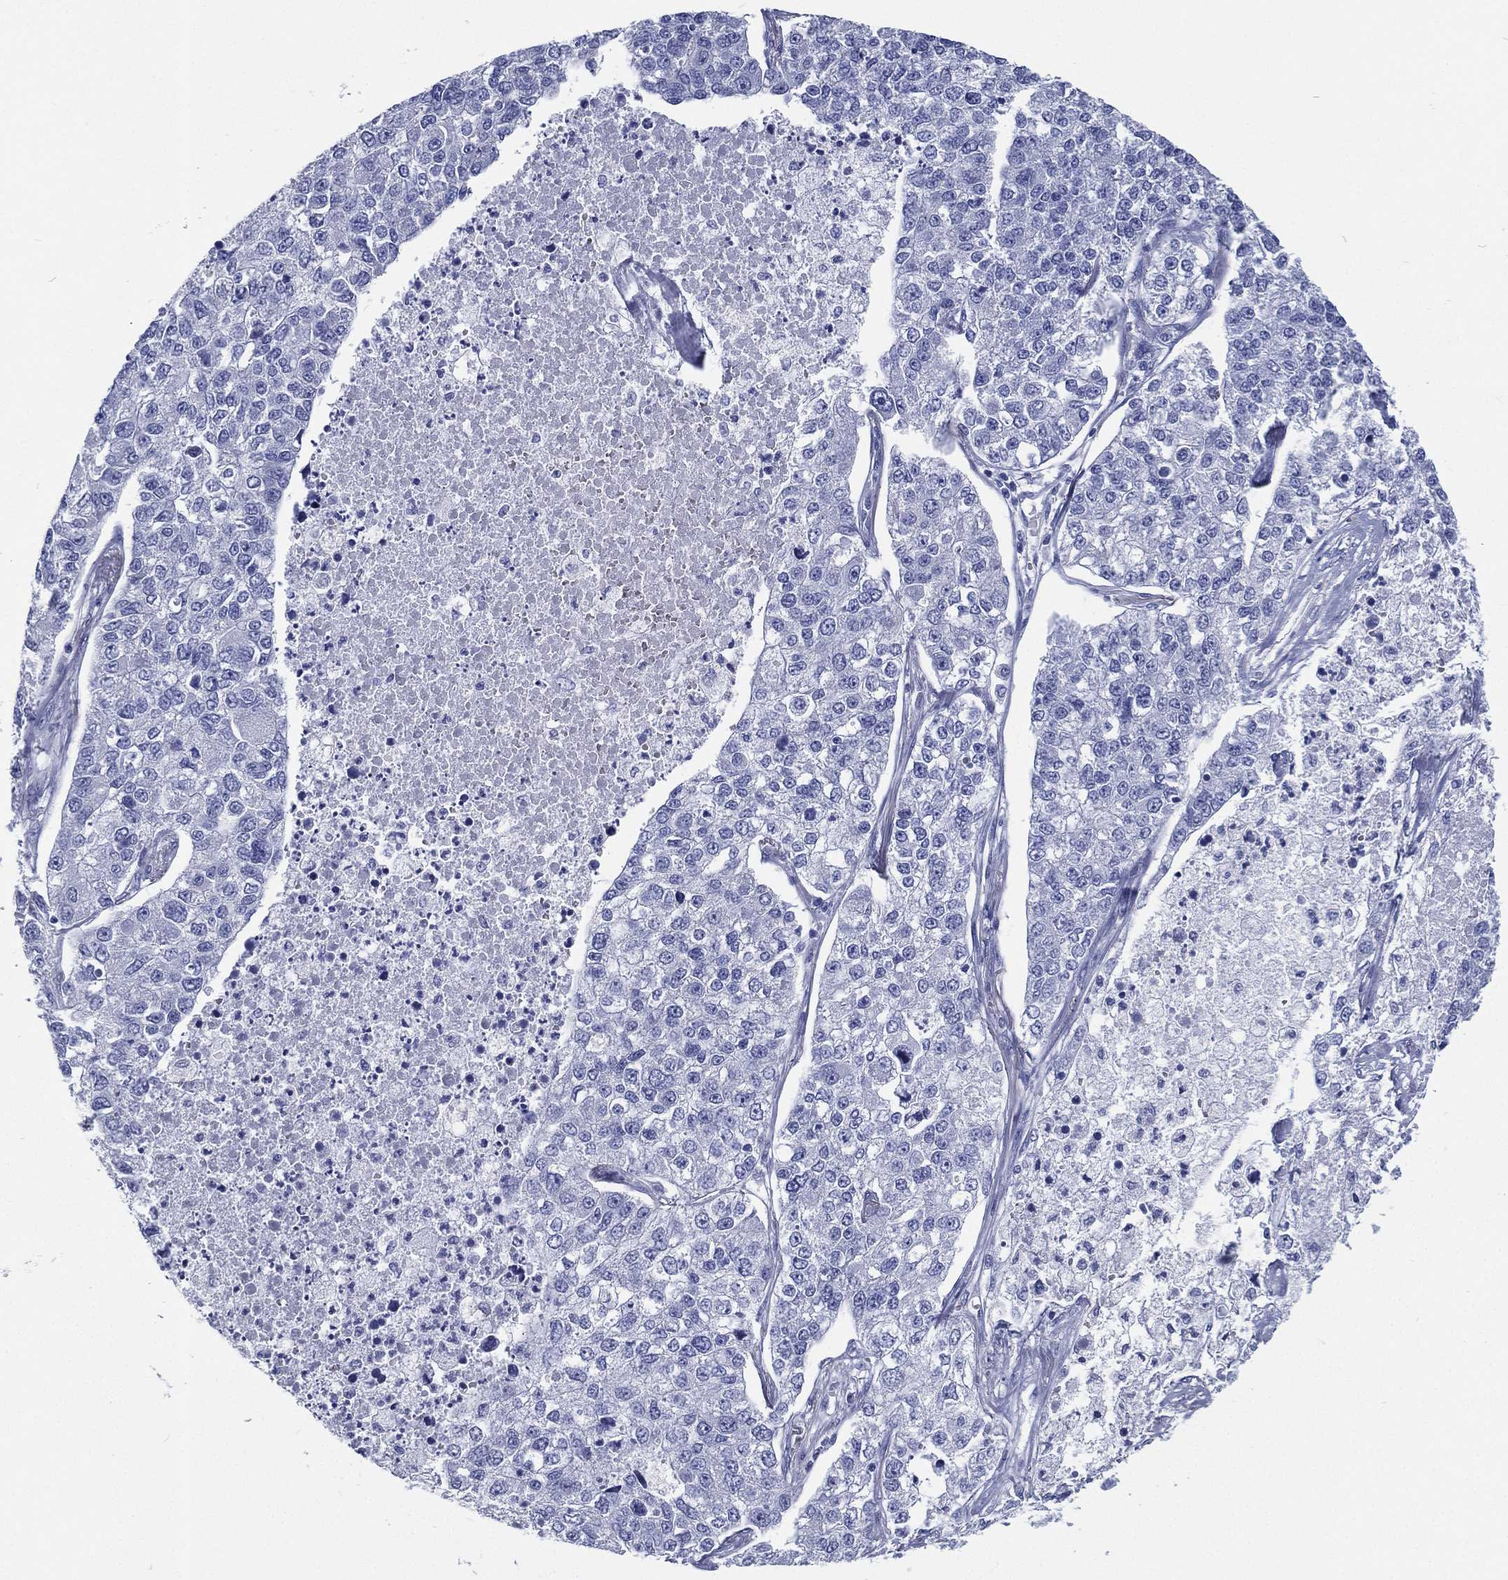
{"staining": {"intensity": "negative", "quantity": "none", "location": "none"}, "tissue": "lung cancer", "cell_type": "Tumor cells", "image_type": "cancer", "snomed": [{"axis": "morphology", "description": "Adenocarcinoma, NOS"}, {"axis": "topography", "description": "Lung"}], "caption": "Human adenocarcinoma (lung) stained for a protein using IHC demonstrates no expression in tumor cells.", "gene": "RSPH4A", "patient": {"sex": "male", "age": 49}}